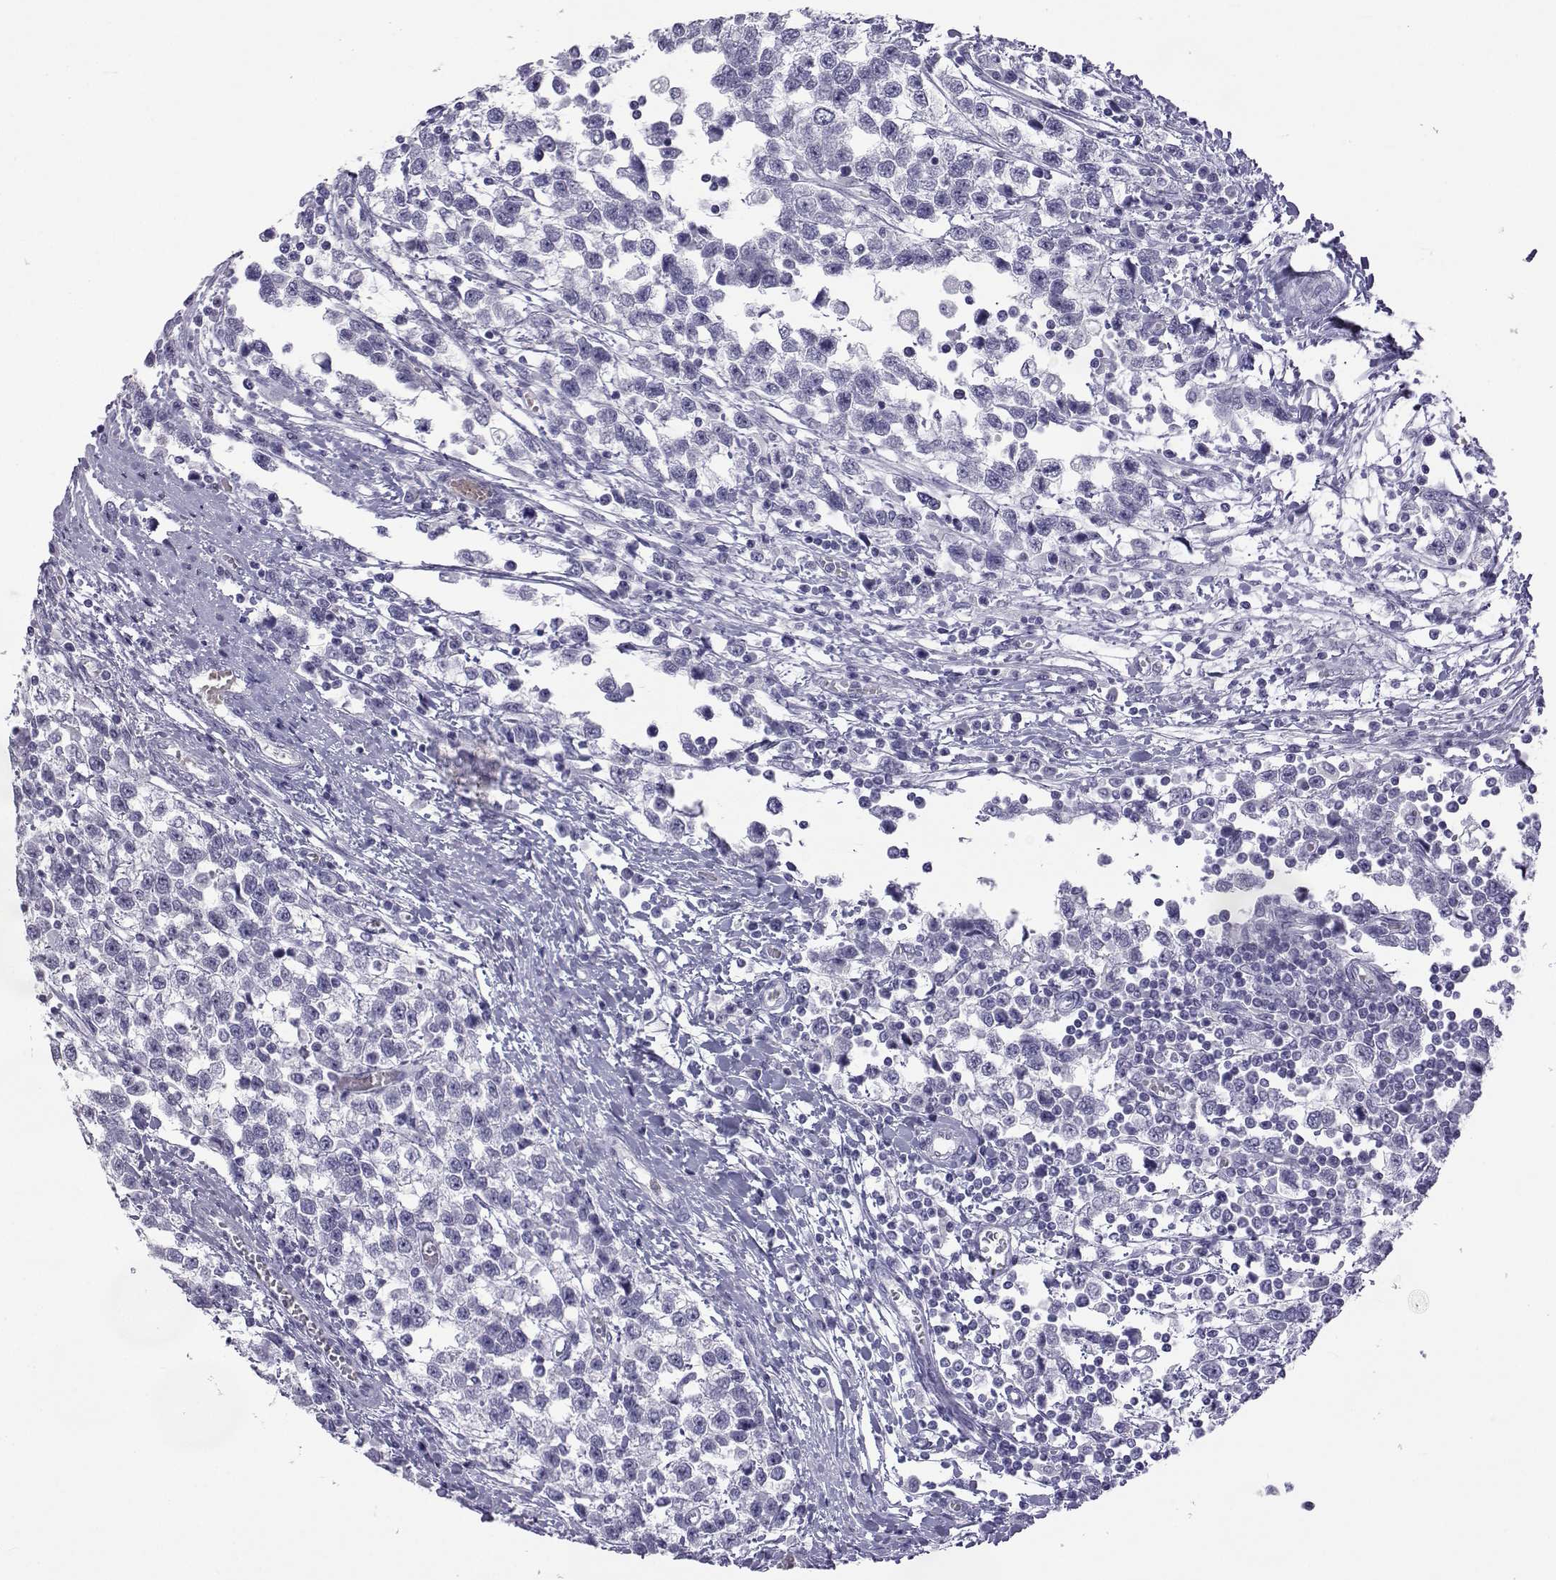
{"staining": {"intensity": "negative", "quantity": "none", "location": "none"}, "tissue": "testis cancer", "cell_type": "Tumor cells", "image_type": "cancer", "snomed": [{"axis": "morphology", "description": "Seminoma, NOS"}, {"axis": "topography", "description": "Testis"}], "caption": "This photomicrograph is of testis seminoma stained with immunohistochemistry (IHC) to label a protein in brown with the nuclei are counter-stained blue. There is no staining in tumor cells.", "gene": "ACTL7A", "patient": {"sex": "male", "age": 34}}